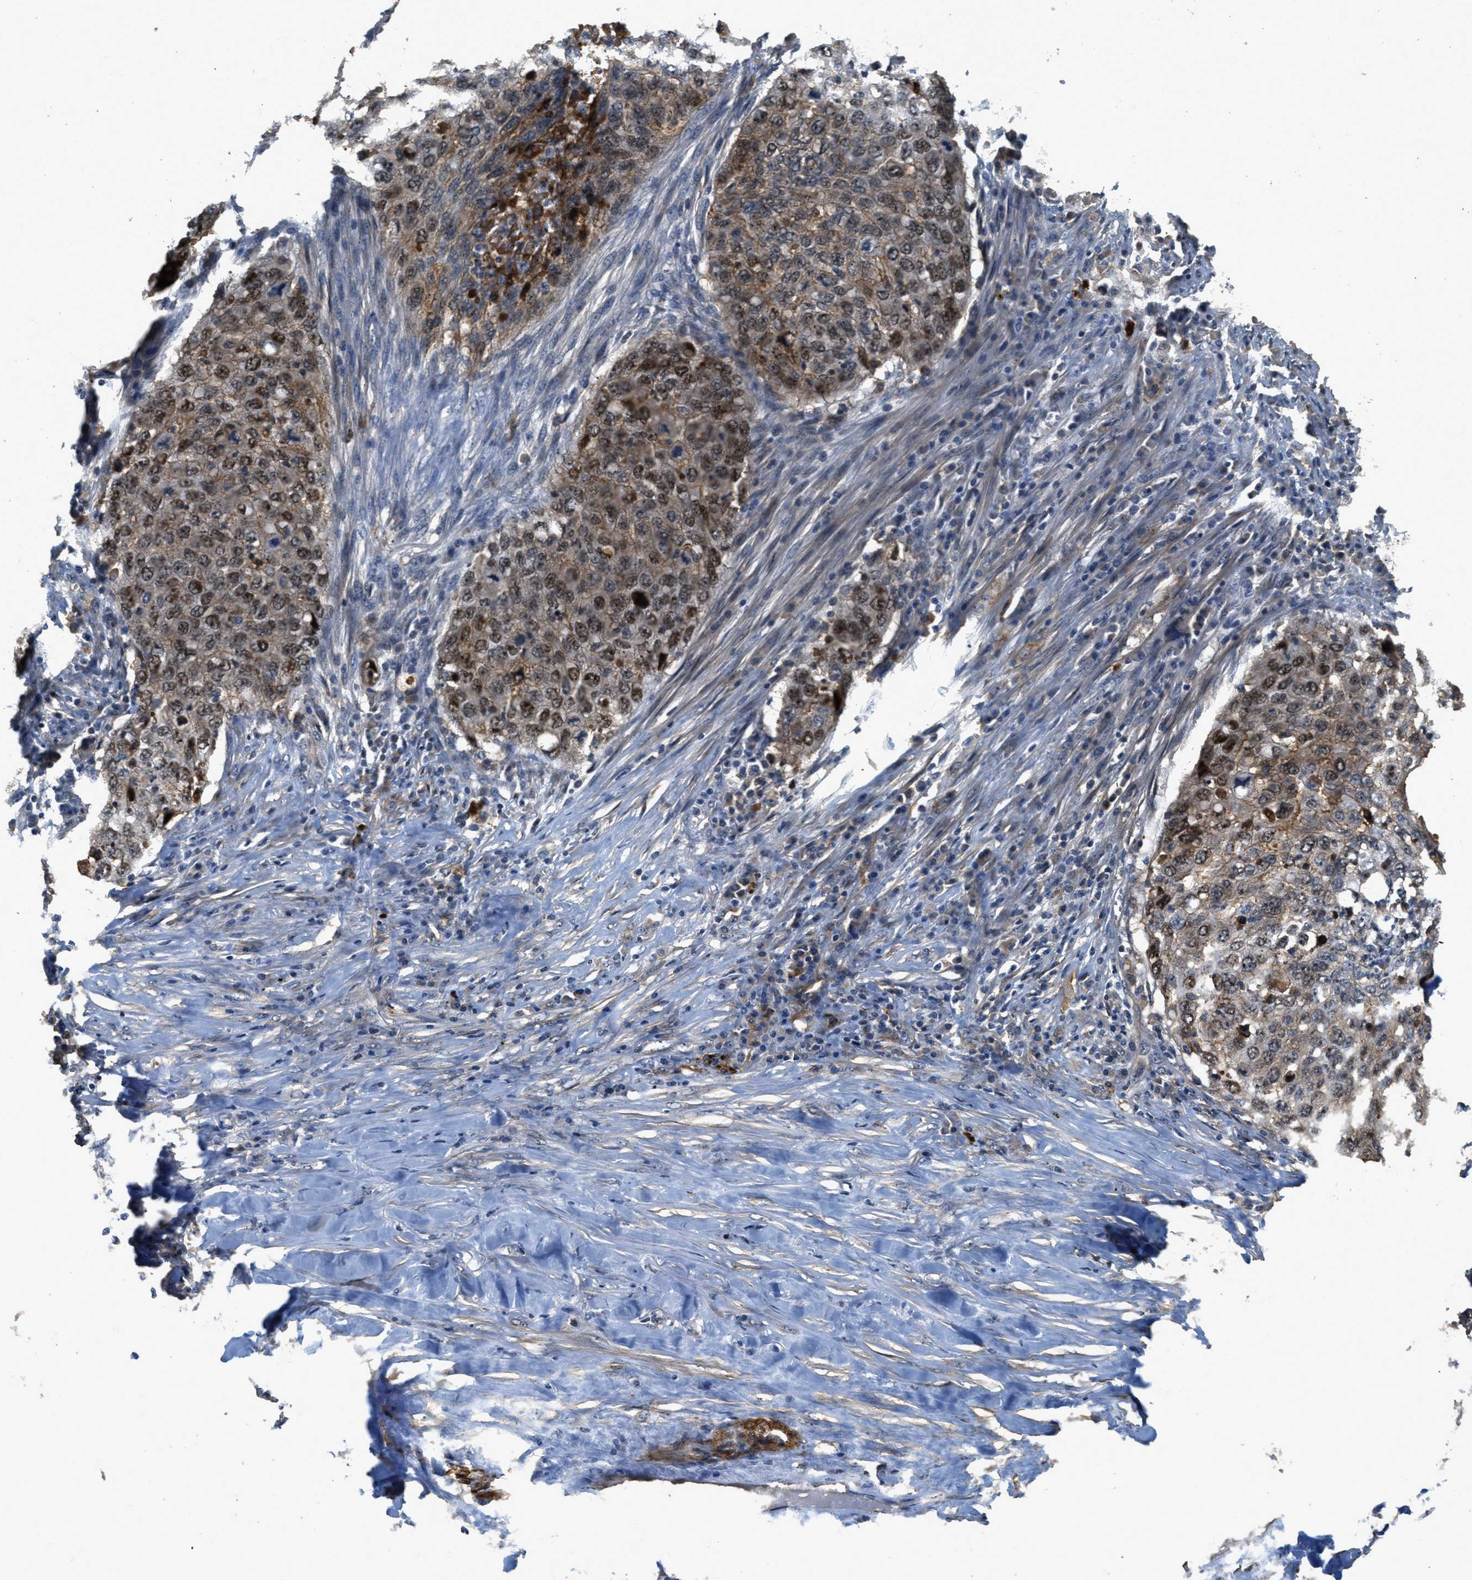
{"staining": {"intensity": "moderate", "quantity": "25%-75%", "location": "nuclear"}, "tissue": "lung cancer", "cell_type": "Tumor cells", "image_type": "cancer", "snomed": [{"axis": "morphology", "description": "Squamous cell carcinoma, NOS"}, {"axis": "topography", "description": "Lung"}], "caption": "Immunohistochemistry (IHC) (DAB) staining of human lung cancer (squamous cell carcinoma) exhibits moderate nuclear protein positivity in approximately 25%-75% of tumor cells. (DAB IHC, brown staining for protein, blue staining for nuclei).", "gene": "OSMR", "patient": {"sex": "female", "age": 63}}